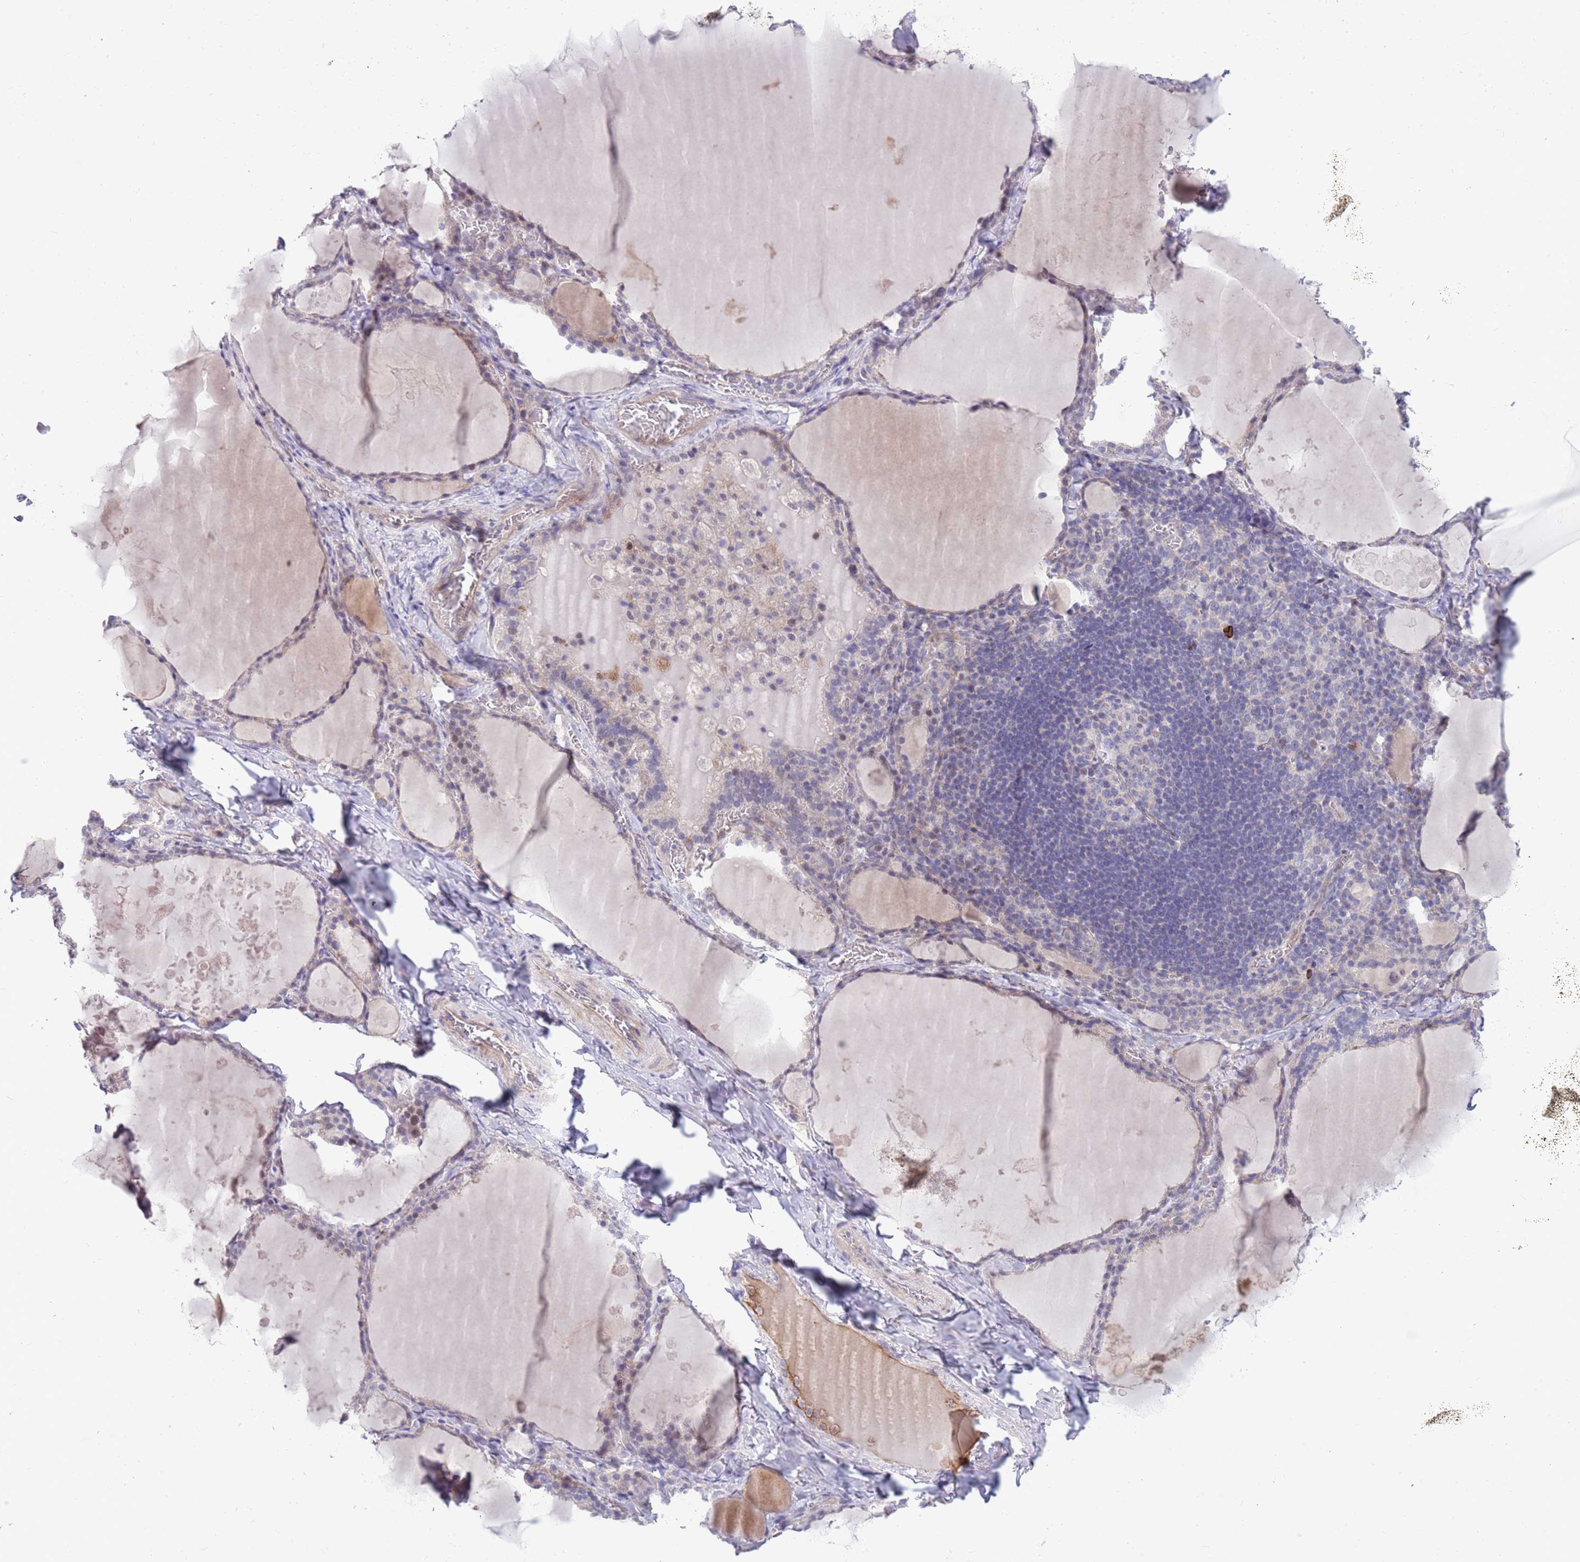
{"staining": {"intensity": "negative", "quantity": "none", "location": "none"}, "tissue": "thyroid gland", "cell_type": "Glandular cells", "image_type": "normal", "snomed": [{"axis": "morphology", "description": "Normal tissue, NOS"}, {"axis": "topography", "description": "Thyroid gland"}], "caption": "This photomicrograph is of normal thyroid gland stained with immunohistochemistry (IHC) to label a protein in brown with the nuclei are counter-stained blue. There is no staining in glandular cells.", "gene": "ZNF14", "patient": {"sex": "male", "age": 56}}